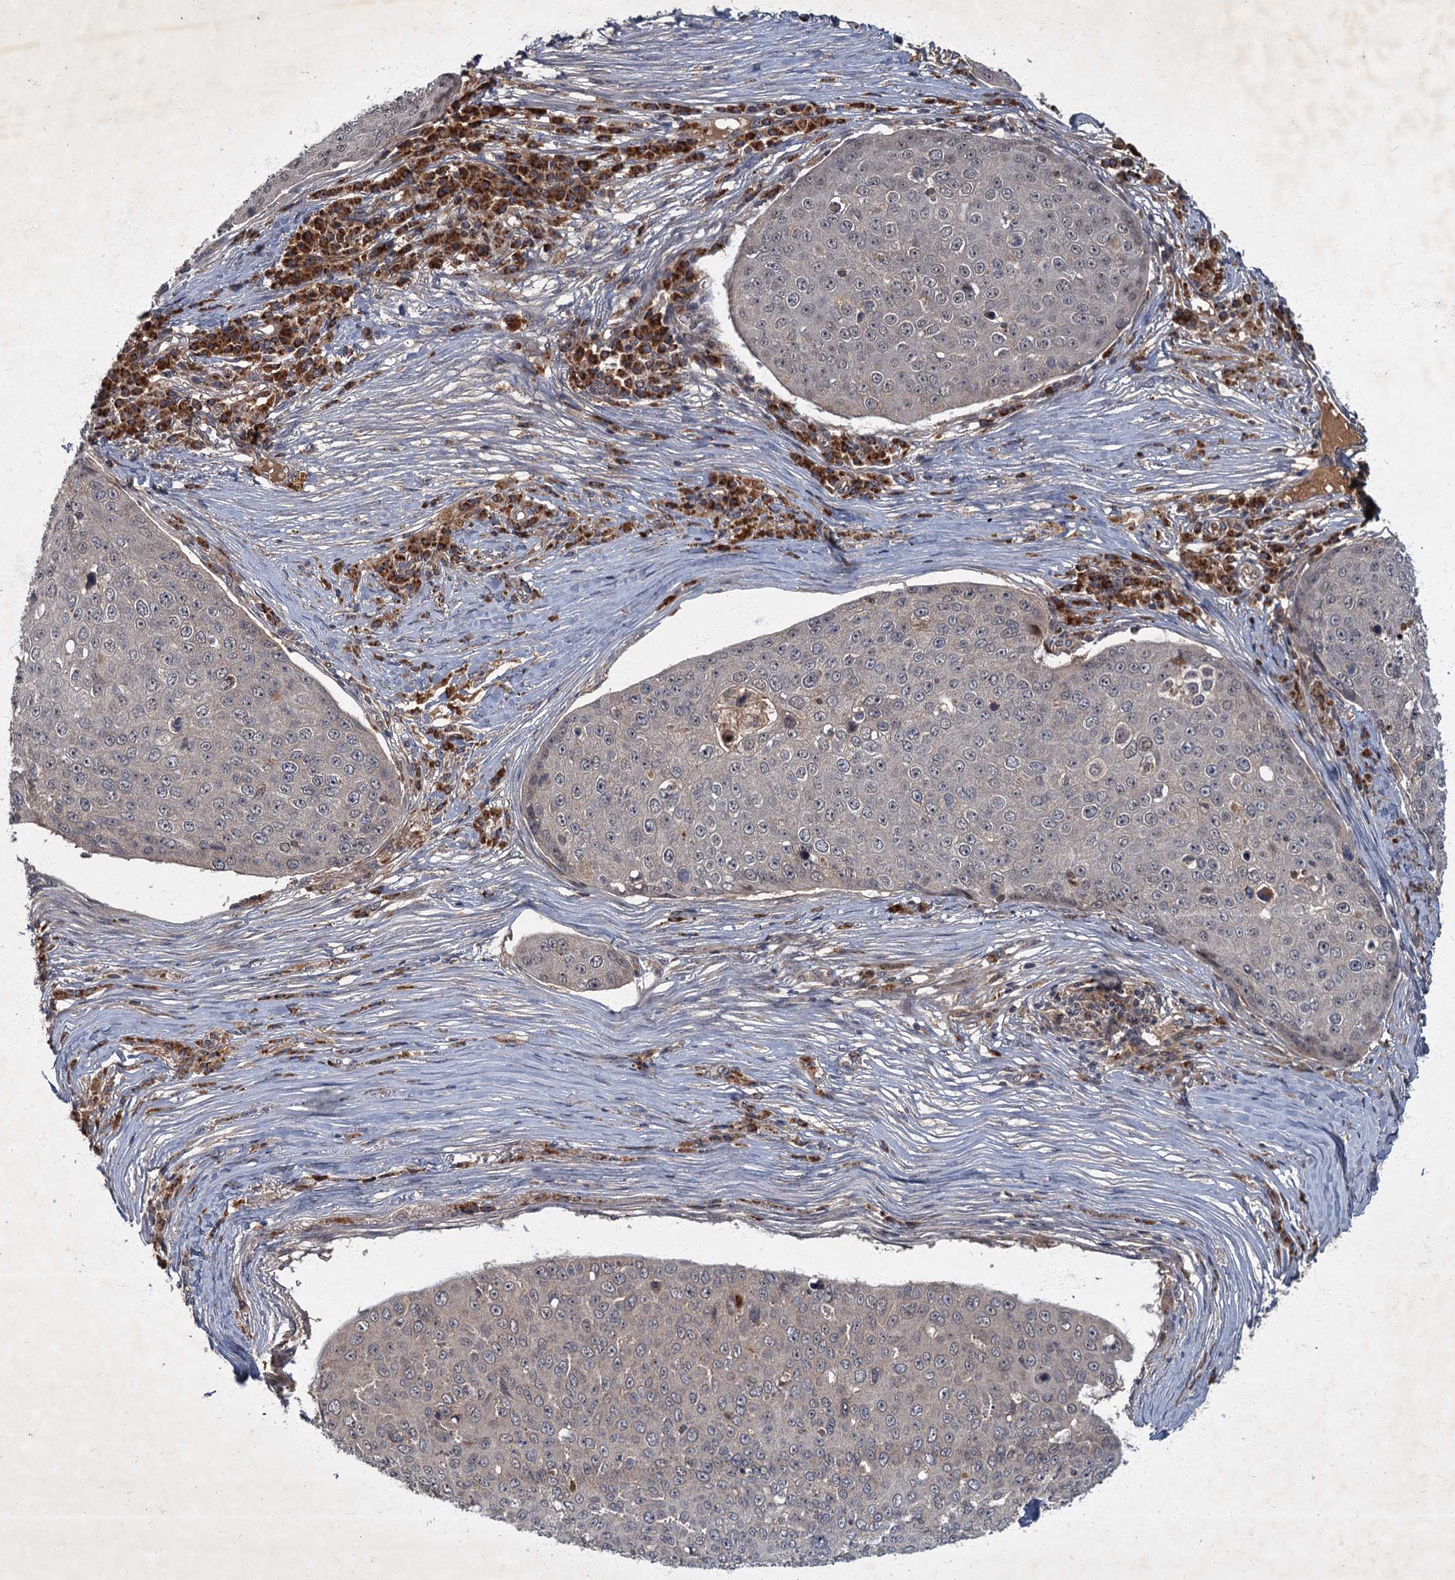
{"staining": {"intensity": "negative", "quantity": "none", "location": "none"}, "tissue": "skin cancer", "cell_type": "Tumor cells", "image_type": "cancer", "snomed": [{"axis": "morphology", "description": "Squamous cell carcinoma, NOS"}, {"axis": "topography", "description": "Skin"}], "caption": "The IHC image has no significant expression in tumor cells of squamous cell carcinoma (skin) tissue.", "gene": "SLC11A2", "patient": {"sex": "male", "age": 71}}